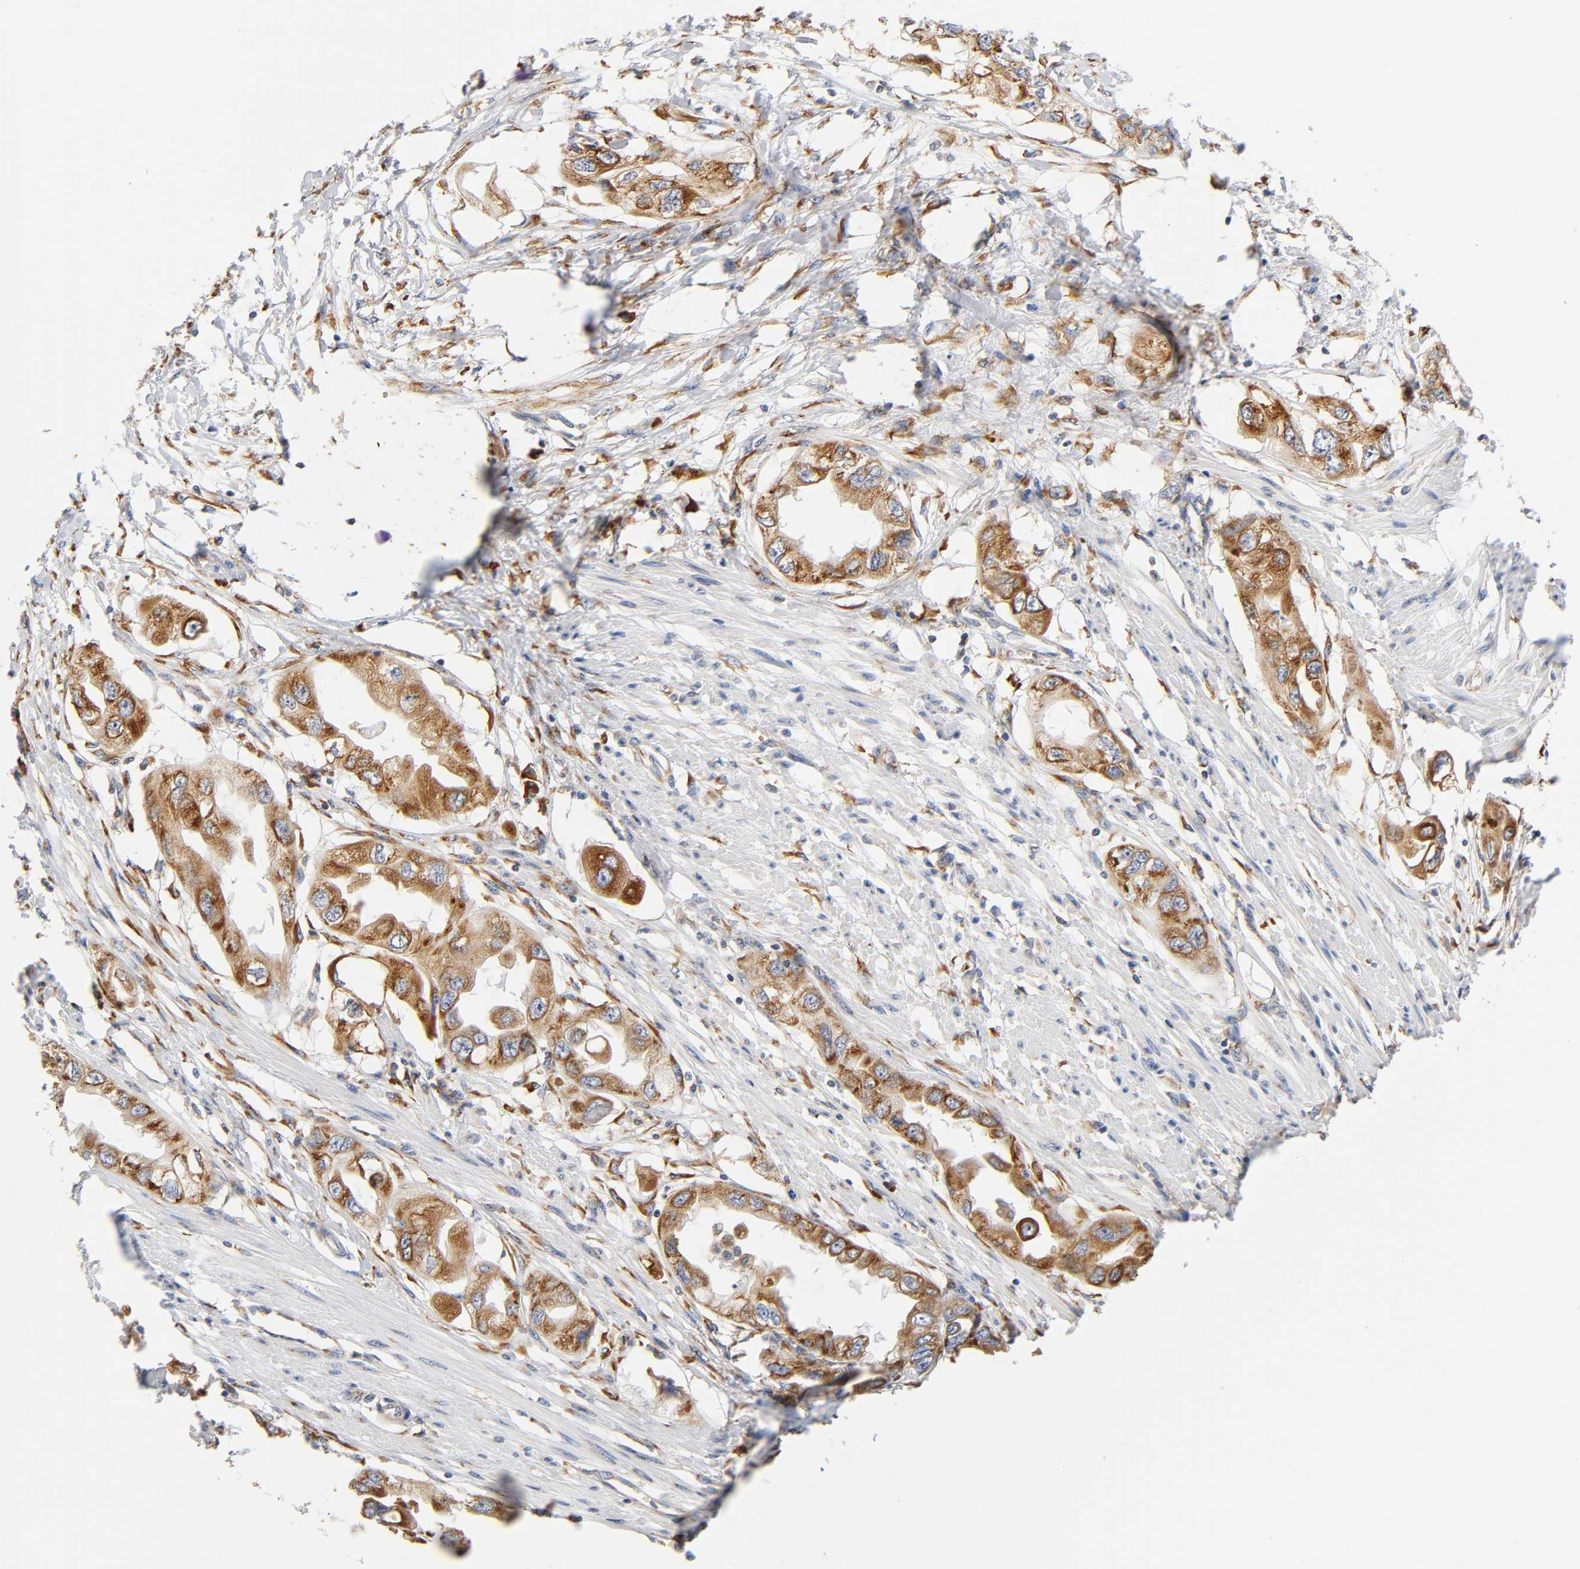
{"staining": {"intensity": "moderate", "quantity": ">75%", "location": "cytoplasmic/membranous"}, "tissue": "endometrial cancer", "cell_type": "Tumor cells", "image_type": "cancer", "snomed": [{"axis": "morphology", "description": "Adenocarcinoma, NOS"}, {"axis": "topography", "description": "Endometrium"}], "caption": "A photomicrograph of human endometrial cancer (adenocarcinoma) stained for a protein reveals moderate cytoplasmic/membranous brown staining in tumor cells. The protein of interest is stained brown, and the nuclei are stained in blue (DAB (3,3'-diaminobenzidine) IHC with brightfield microscopy, high magnification).", "gene": "UCKL1", "patient": {"sex": "female", "age": 67}}